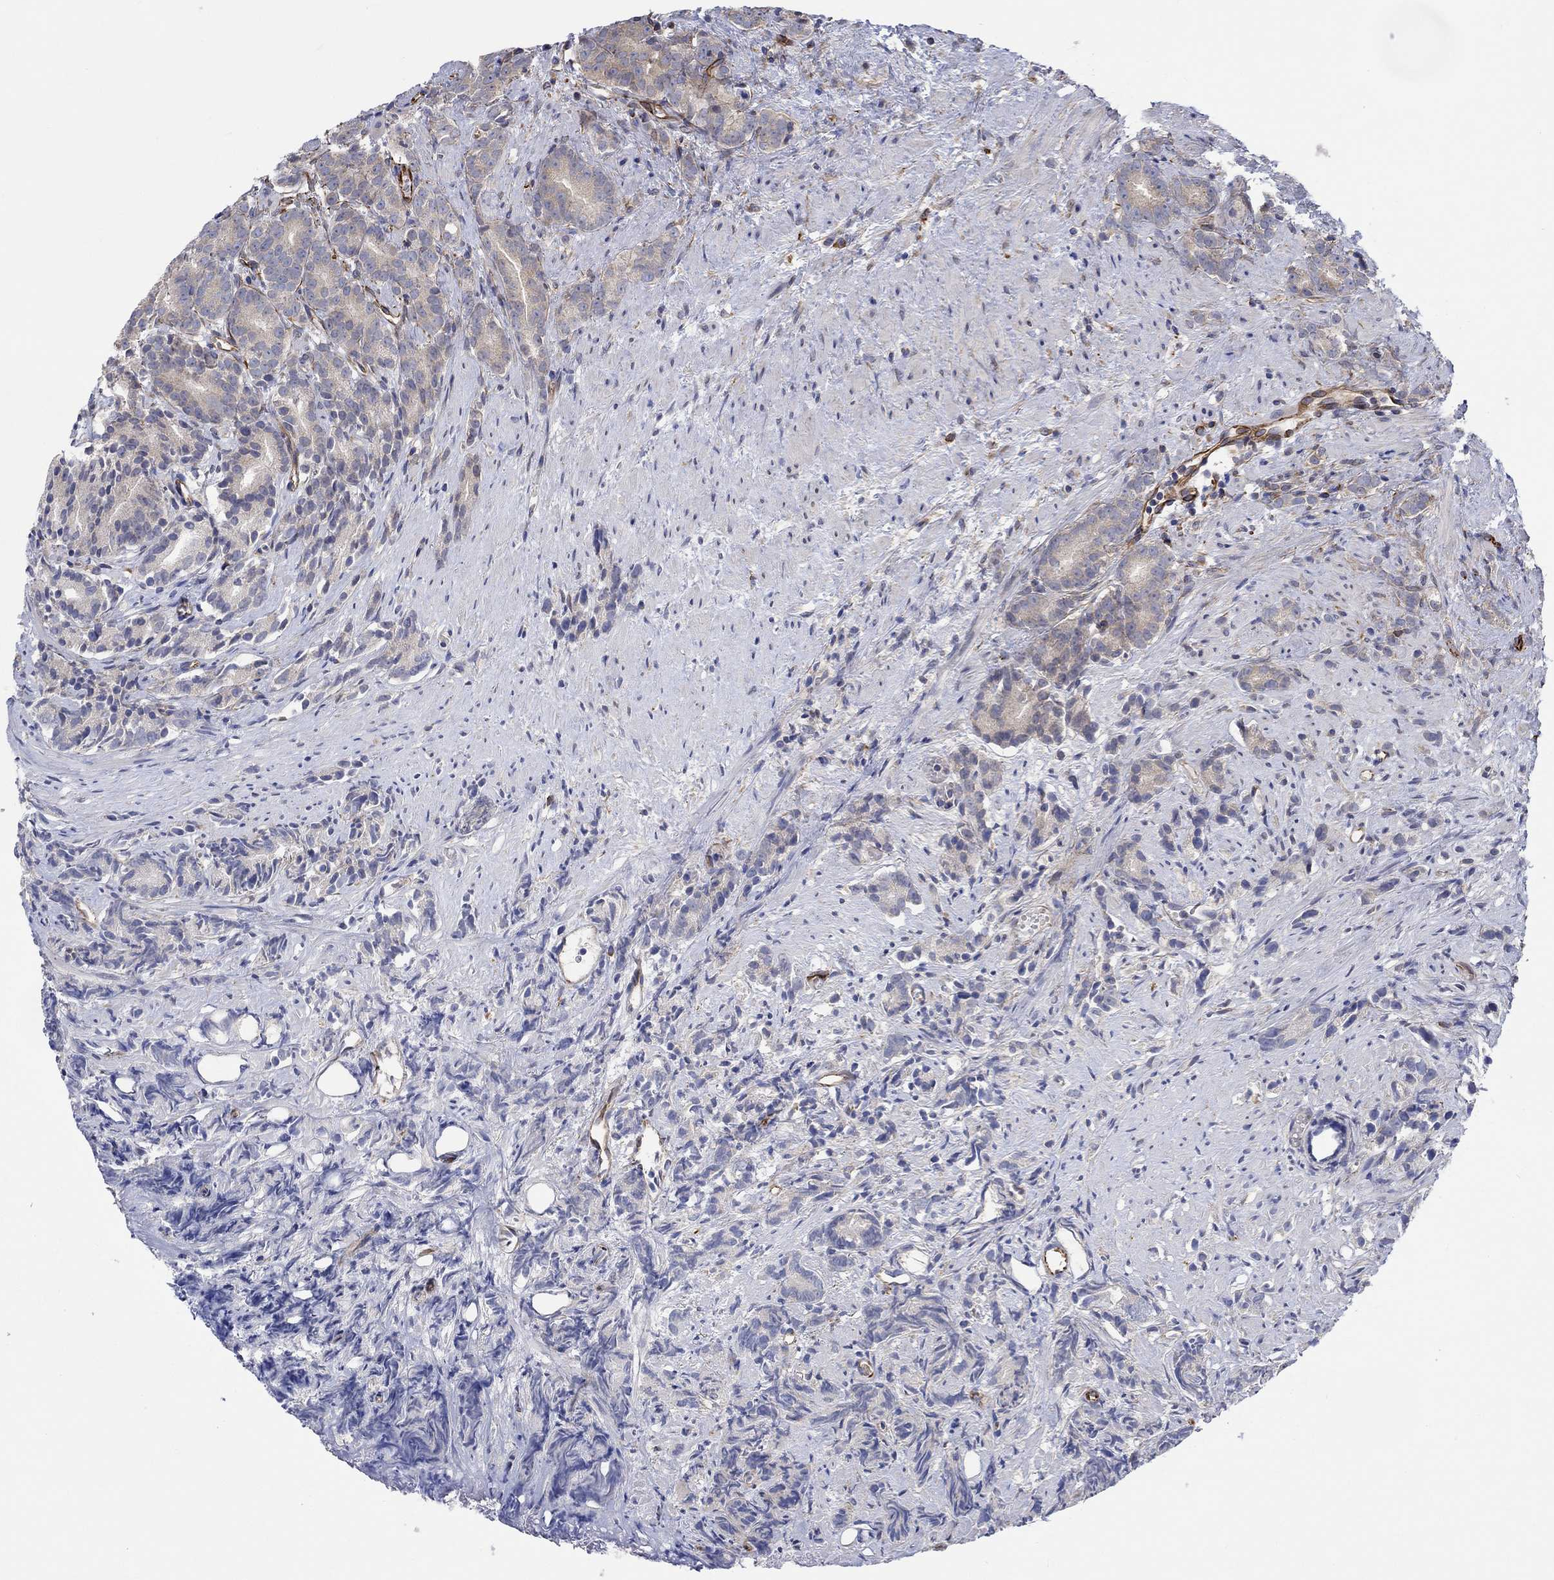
{"staining": {"intensity": "weak", "quantity": "<25%", "location": "cytoplasmic/membranous"}, "tissue": "prostate cancer", "cell_type": "Tumor cells", "image_type": "cancer", "snomed": [{"axis": "morphology", "description": "Adenocarcinoma, High grade"}, {"axis": "topography", "description": "Prostate"}], "caption": "Immunohistochemistry micrograph of adenocarcinoma (high-grade) (prostate) stained for a protein (brown), which reveals no staining in tumor cells. (Brightfield microscopy of DAB (3,3'-diaminobenzidine) IHC at high magnification).", "gene": "CAMK1D", "patient": {"sex": "male", "age": 90}}